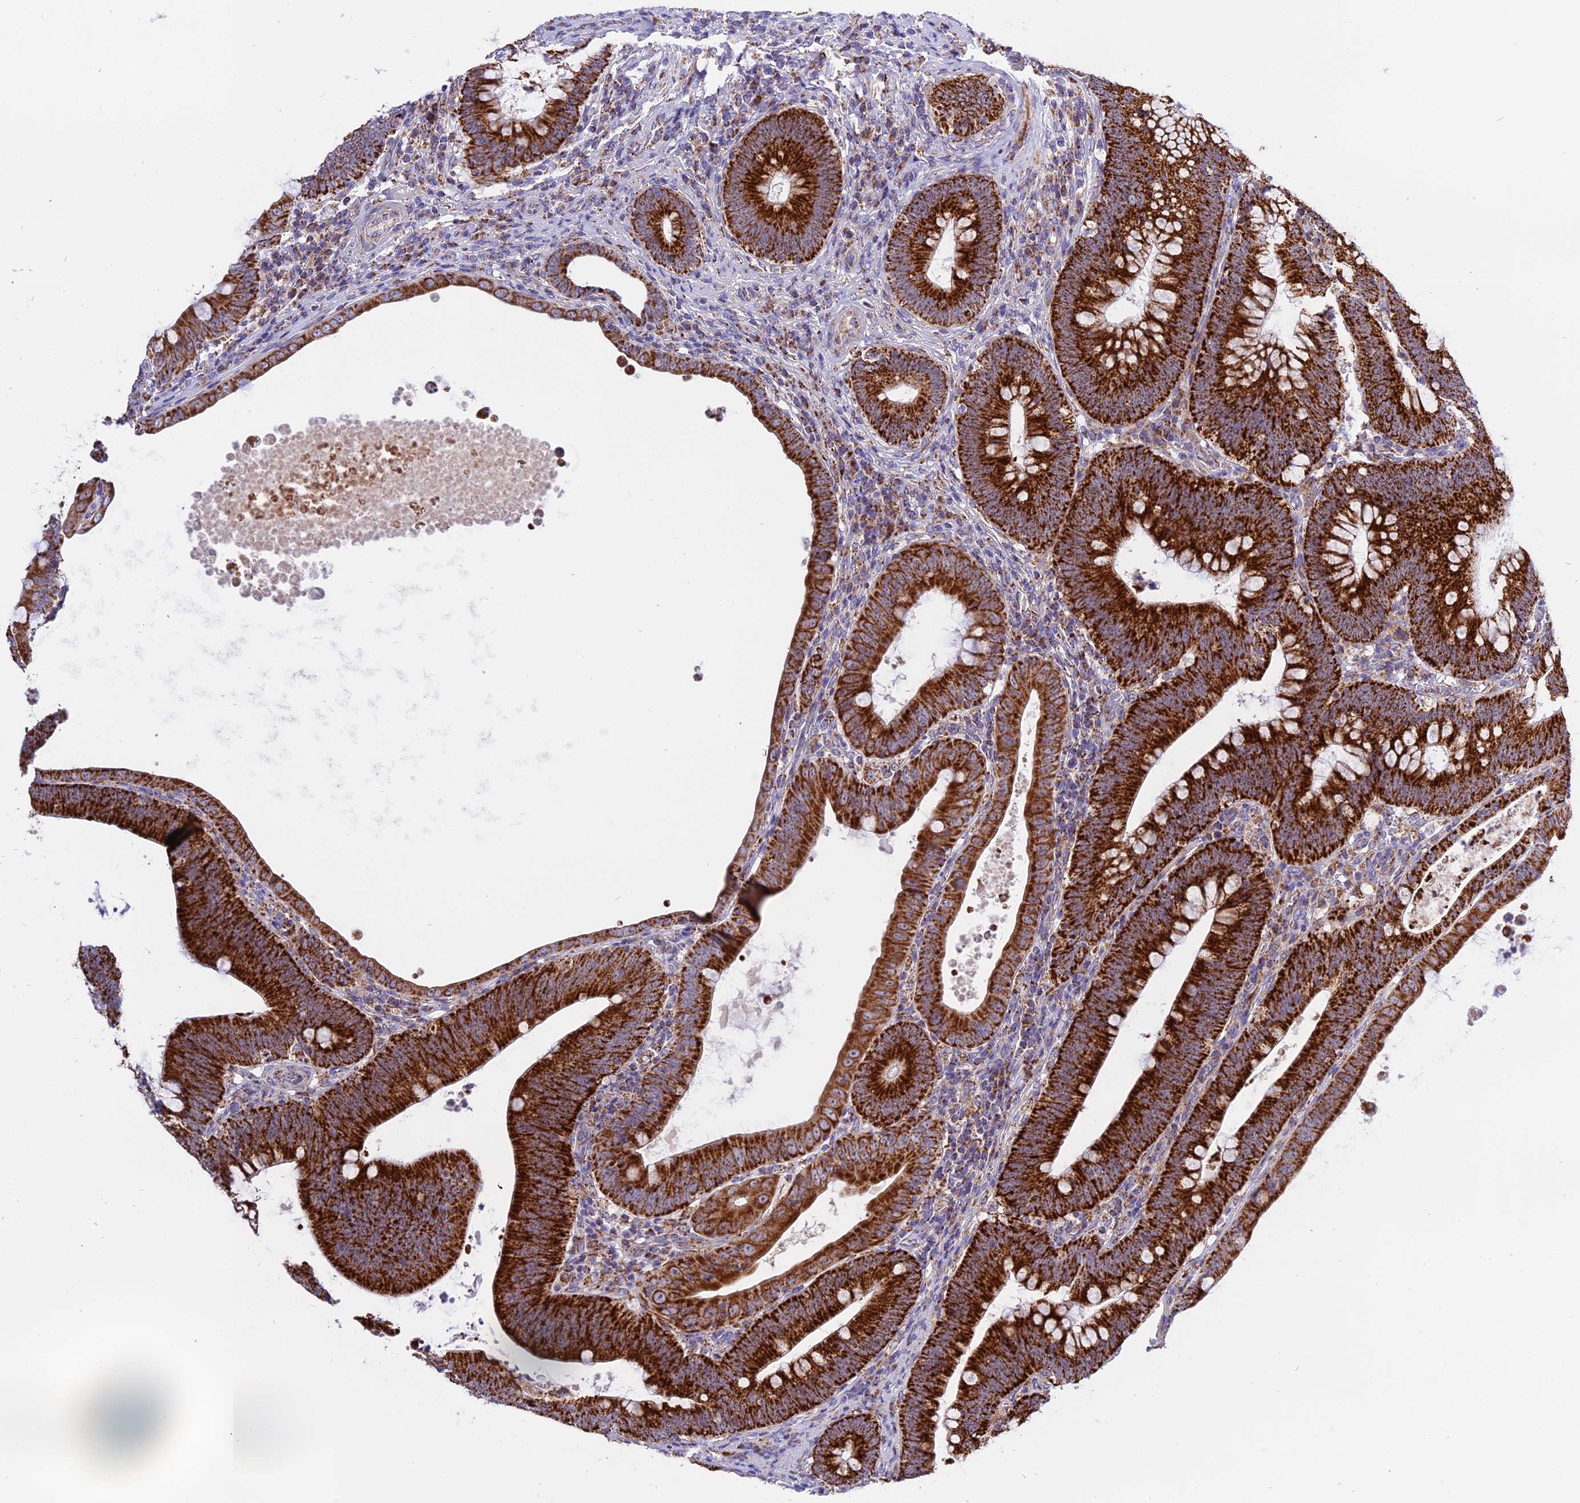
{"staining": {"intensity": "strong", "quantity": ">75%", "location": "cytoplasmic/membranous"}, "tissue": "colorectal cancer", "cell_type": "Tumor cells", "image_type": "cancer", "snomed": [{"axis": "morphology", "description": "Normal tissue, NOS"}, {"axis": "topography", "description": "Colon"}], "caption": "This is a photomicrograph of immunohistochemistry staining of colorectal cancer, which shows strong positivity in the cytoplasmic/membranous of tumor cells.", "gene": "MRPS34", "patient": {"sex": "female", "age": 82}}